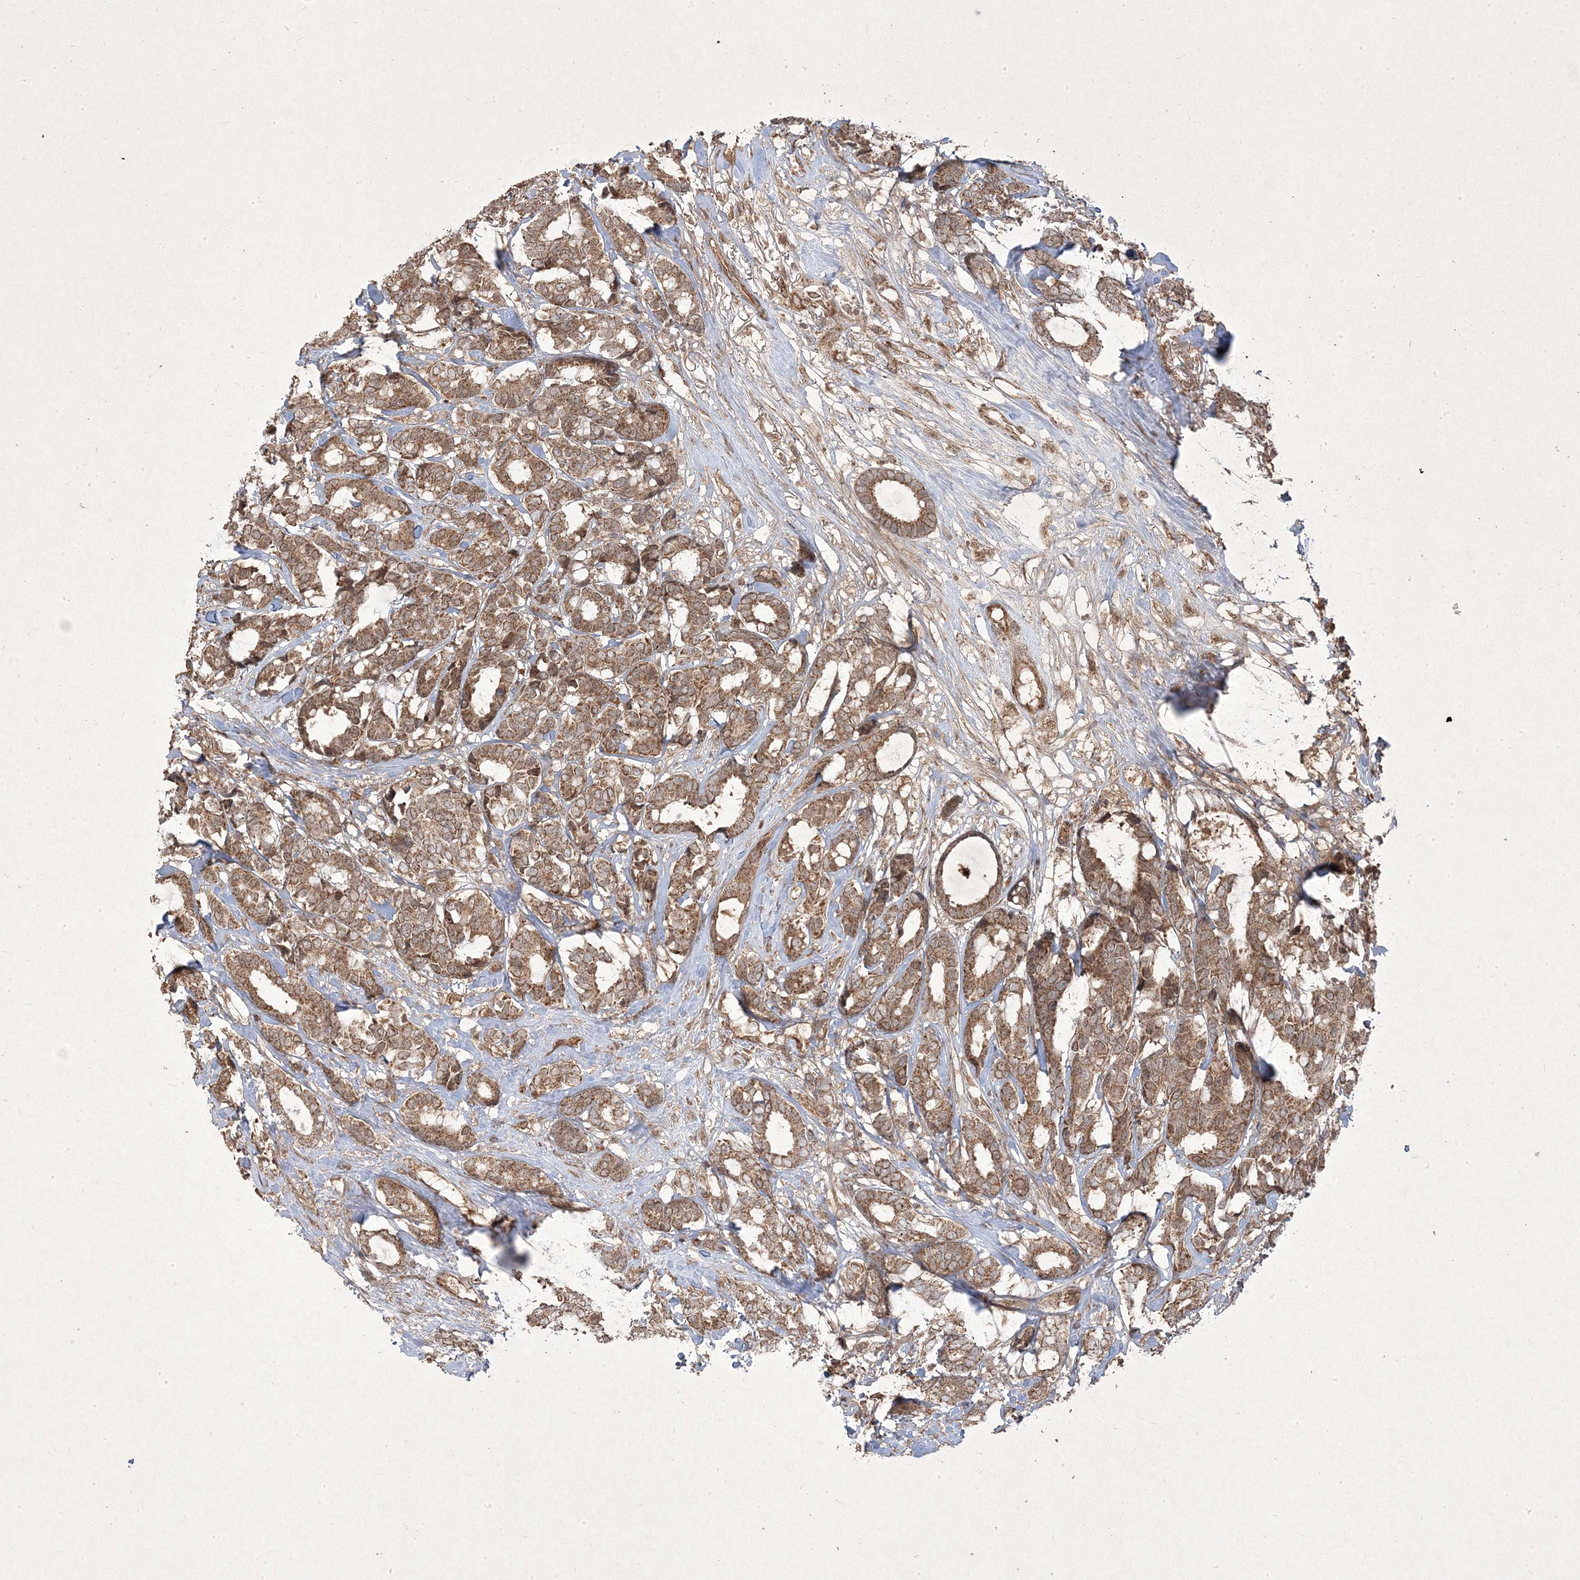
{"staining": {"intensity": "moderate", "quantity": ">75%", "location": "cytoplasmic/membranous"}, "tissue": "breast cancer", "cell_type": "Tumor cells", "image_type": "cancer", "snomed": [{"axis": "morphology", "description": "Duct carcinoma"}, {"axis": "topography", "description": "Breast"}], "caption": "Intraductal carcinoma (breast) tissue reveals moderate cytoplasmic/membranous staining in approximately >75% of tumor cells", "gene": "PLEKHM2", "patient": {"sex": "female", "age": 87}}